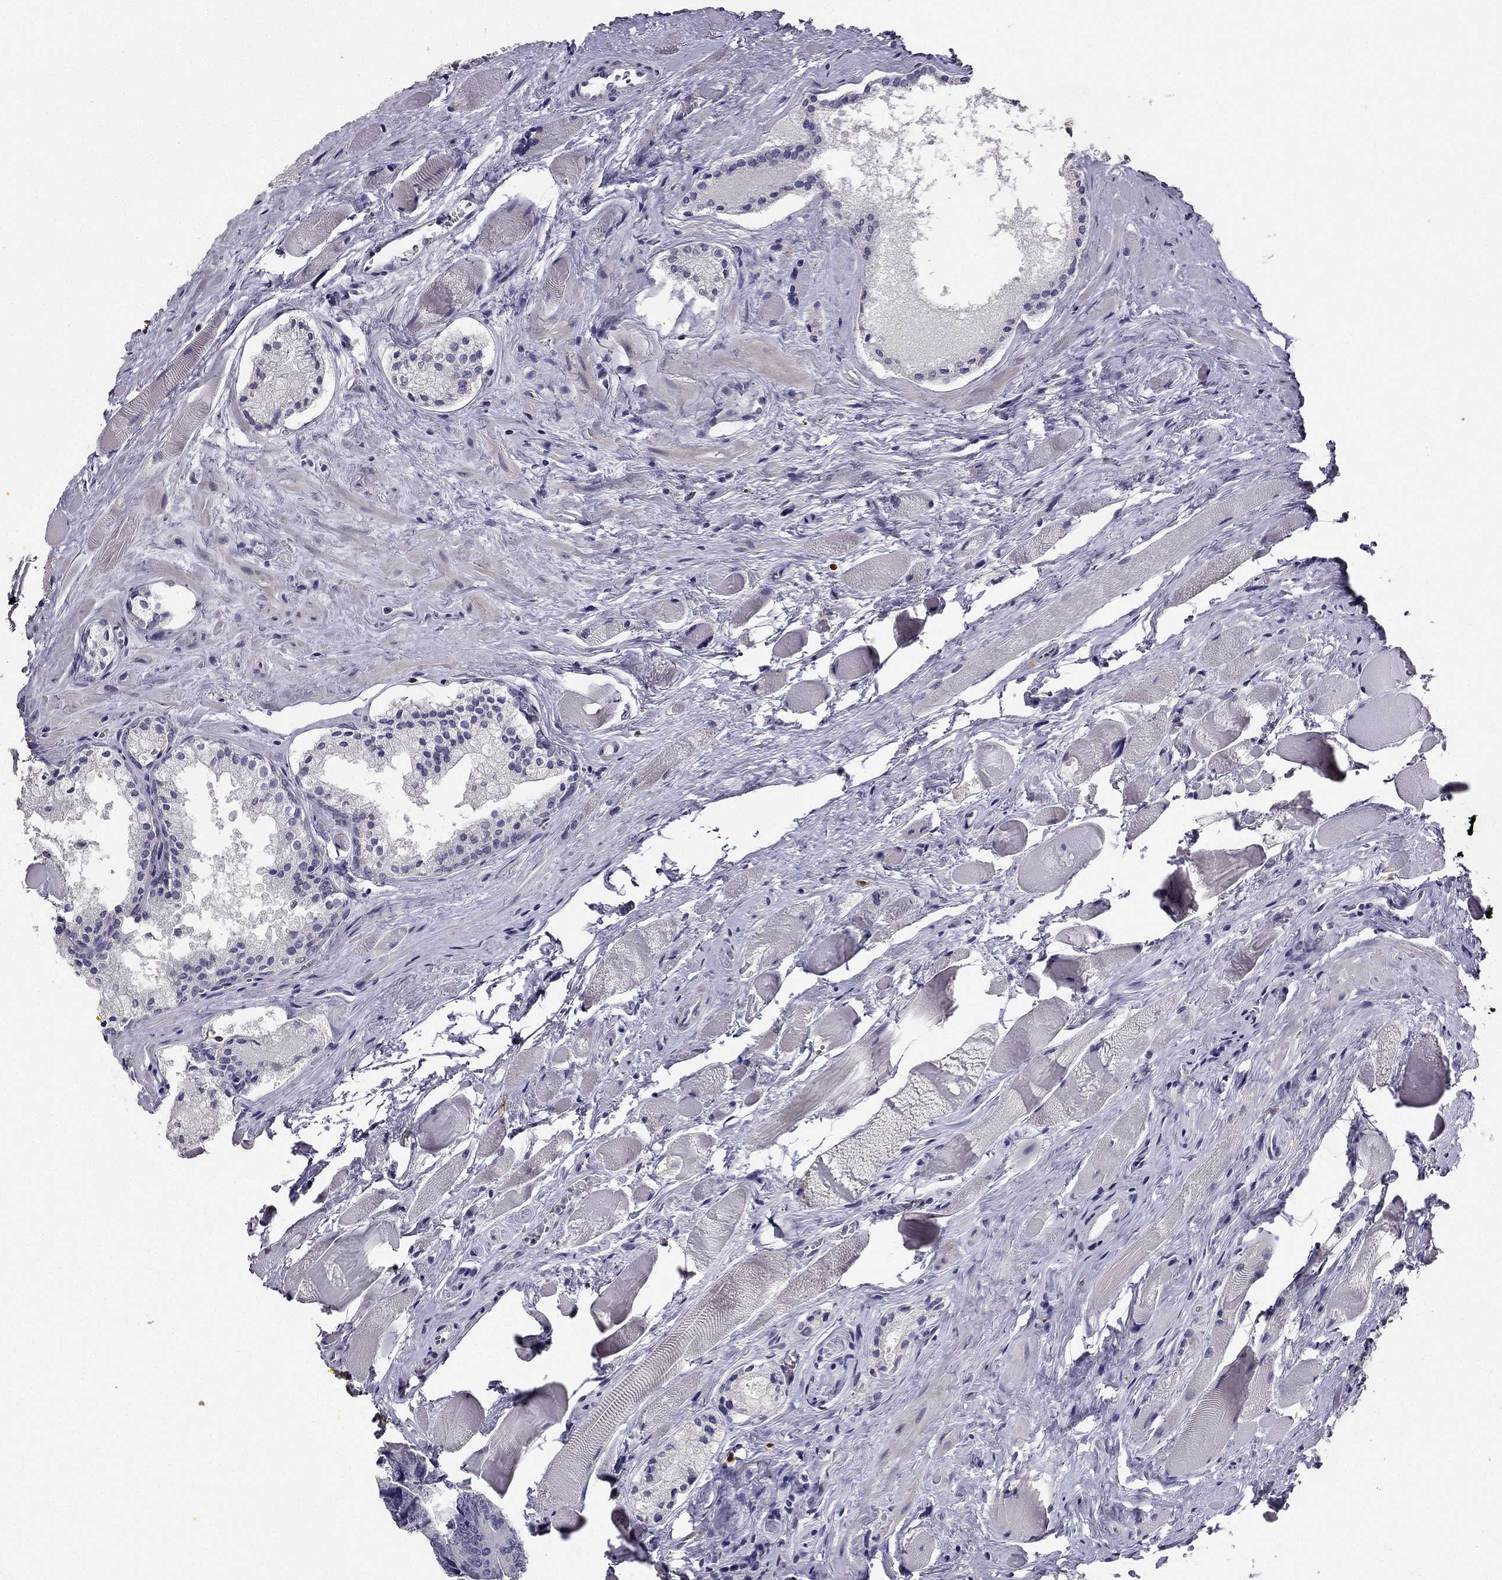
{"staining": {"intensity": "negative", "quantity": "none", "location": "none"}, "tissue": "prostate cancer", "cell_type": "Tumor cells", "image_type": "cancer", "snomed": [{"axis": "morphology", "description": "Adenocarcinoma, NOS"}, {"axis": "morphology", "description": "Adenocarcinoma, High grade"}, {"axis": "topography", "description": "Prostate"}], "caption": "DAB (3,3'-diaminobenzidine) immunohistochemical staining of adenocarcinoma (prostate) exhibits no significant expression in tumor cells.", "gene": "CALB2", "patient": {"sex": "male", "age": 62}}